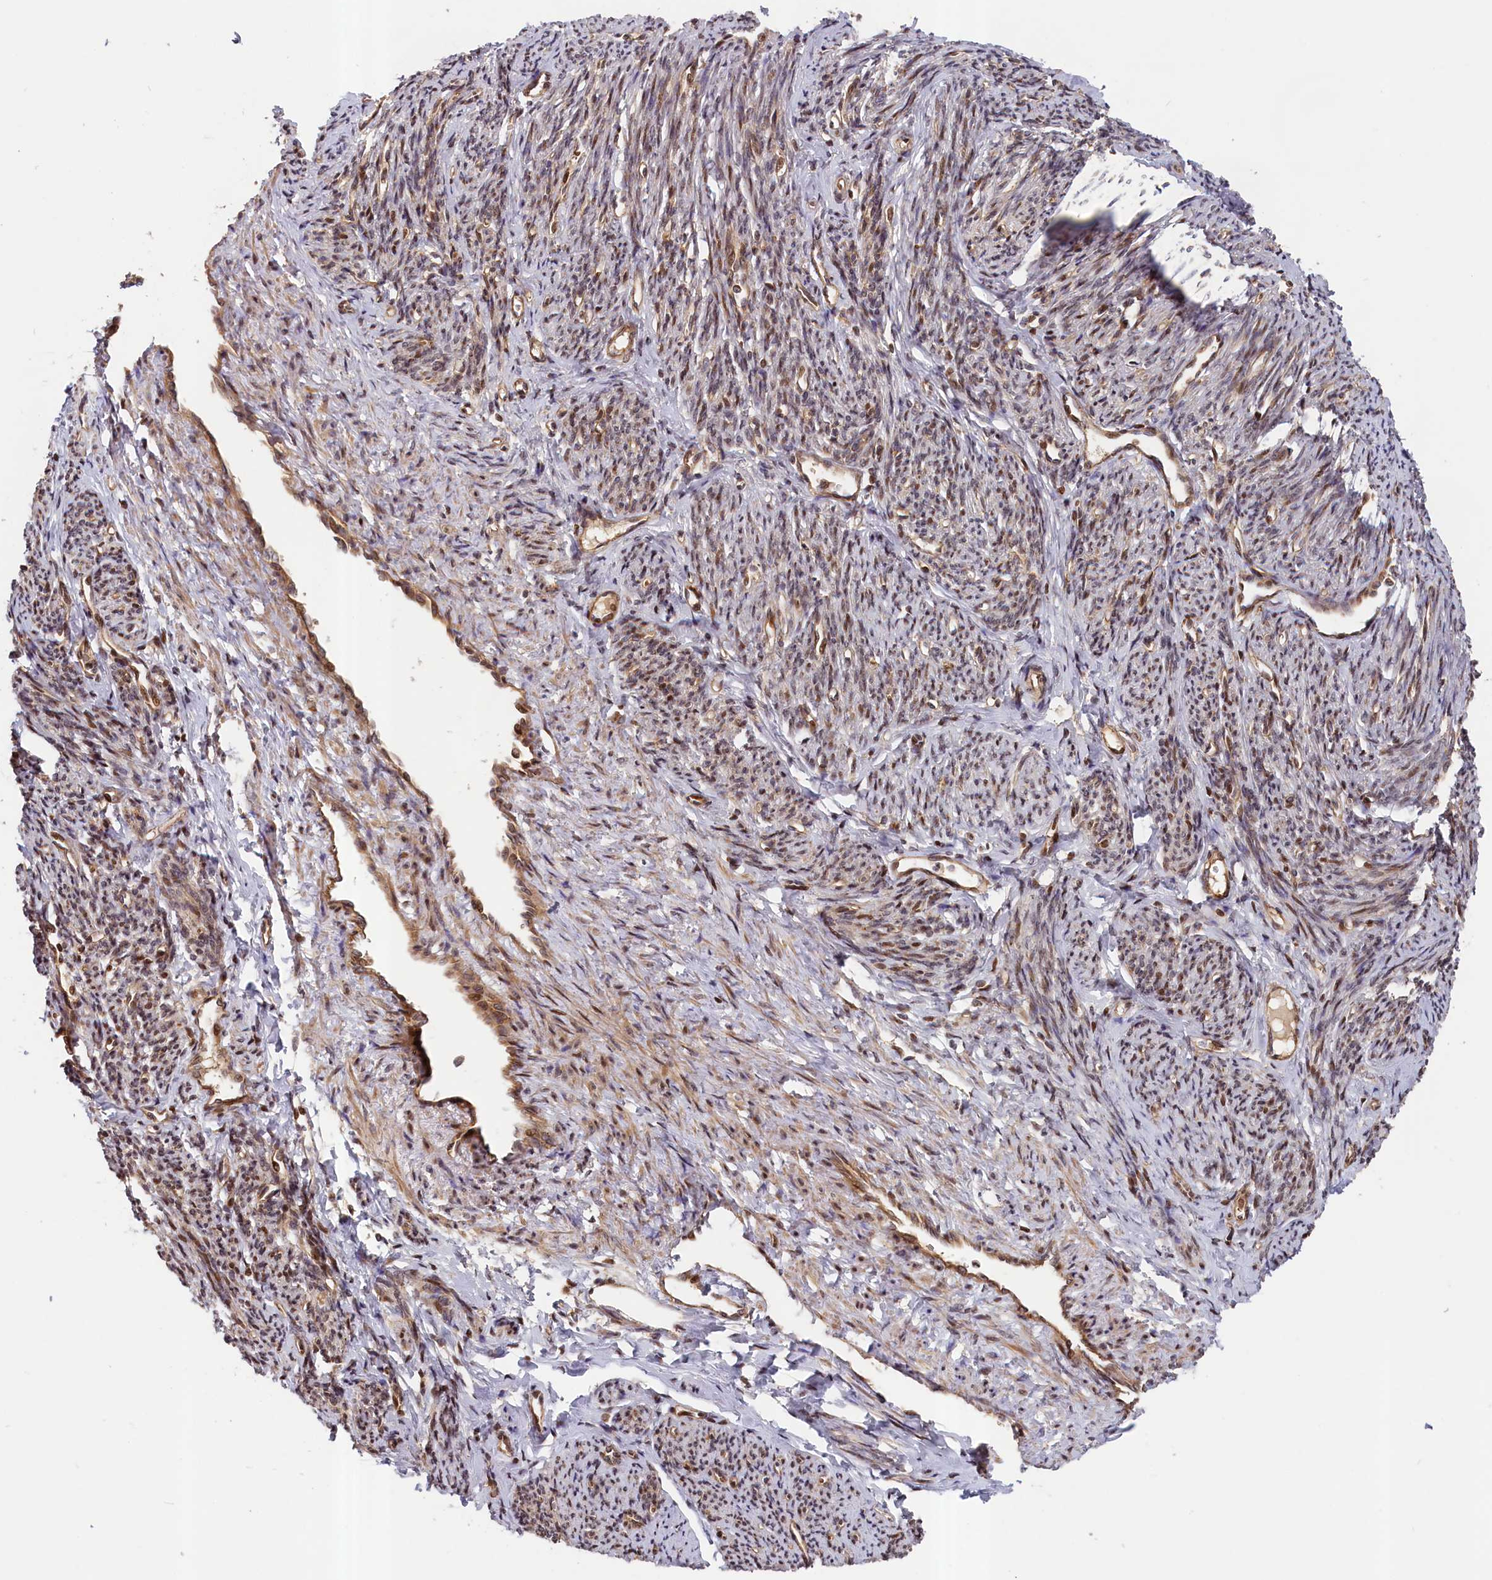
{"staining": {"intensity": "moderate", "quantity": ">75%", "location": "cytoplasmic/membranous"}, "tissue": "smooth muscle", "cell_type": "Smooth muscle cells", "image_type": "normal", "snomed": [{"axis": "morphology", "description": "Normal tissue, NOS"}, {"axis": "topography", "description": "Smooth muscle"}, {"axis": "topography", "description": "Uterus"}], "caption": "The image reveals a brown stain indicating the presence of a protein in the cytoplasmic/membranous of smooth muscle cells in smooth muscle.", "gene": "CEP44", "patient": {"sex": "female", "age": 59}}